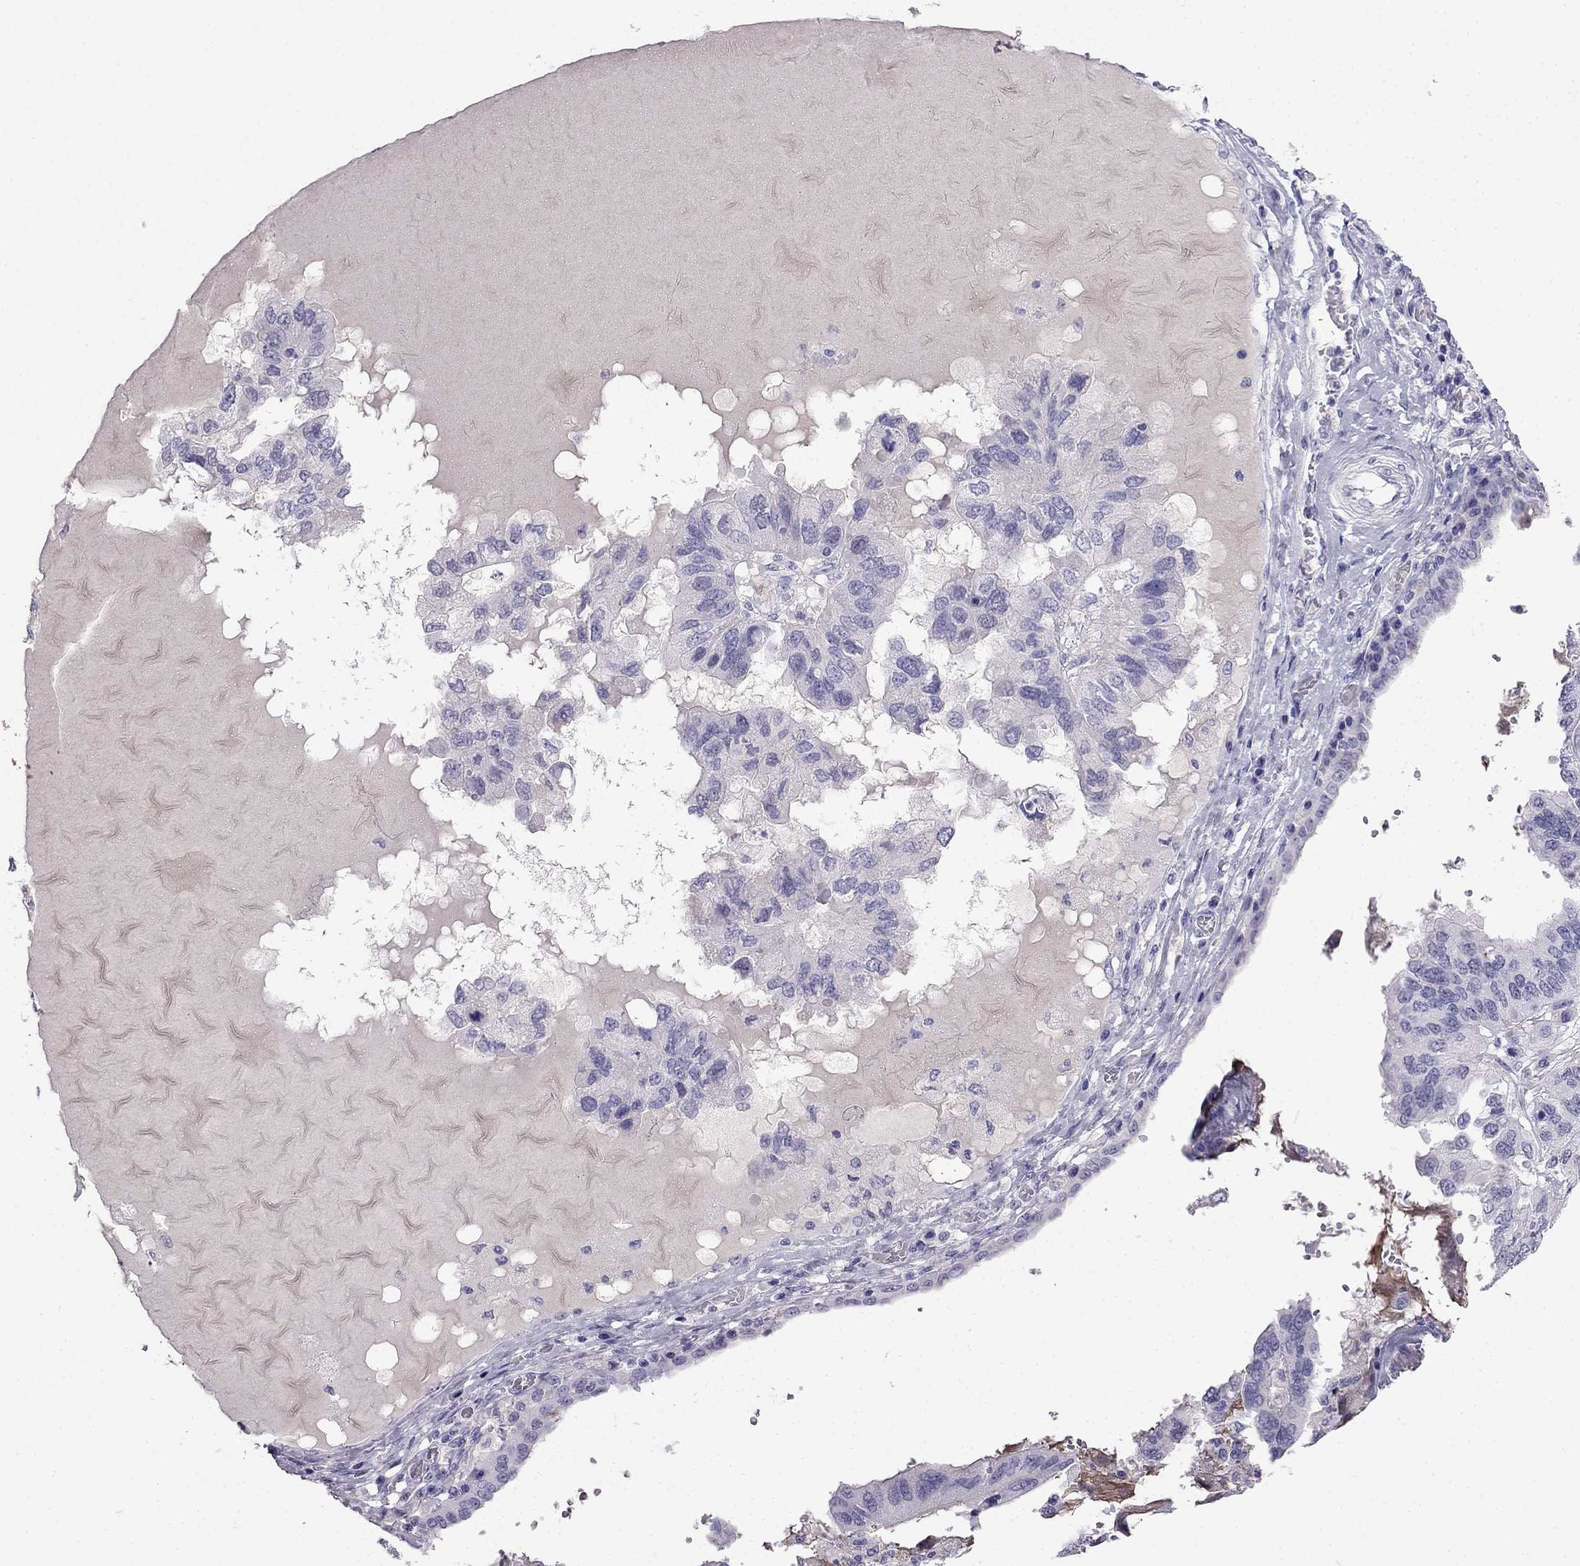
{"staining": {"intensity": "negative", "quantity": "none", "location": "none"}, "tissue": "ovarian cancer", "cell_type": "Tumor cells", "image_type": "cancer", "snomed": [{"axis": "morphology", "description": "Cystadenocarcinoma, serous, NOS"}, {"axis": "topography", "description": "Ovary"}], "caption": "Immunohistochemistry of ovarian cancer reveals no positivity in tumor cells.", "gene": "CDHR4", "patient": {"sex": "female", "age": 79}}